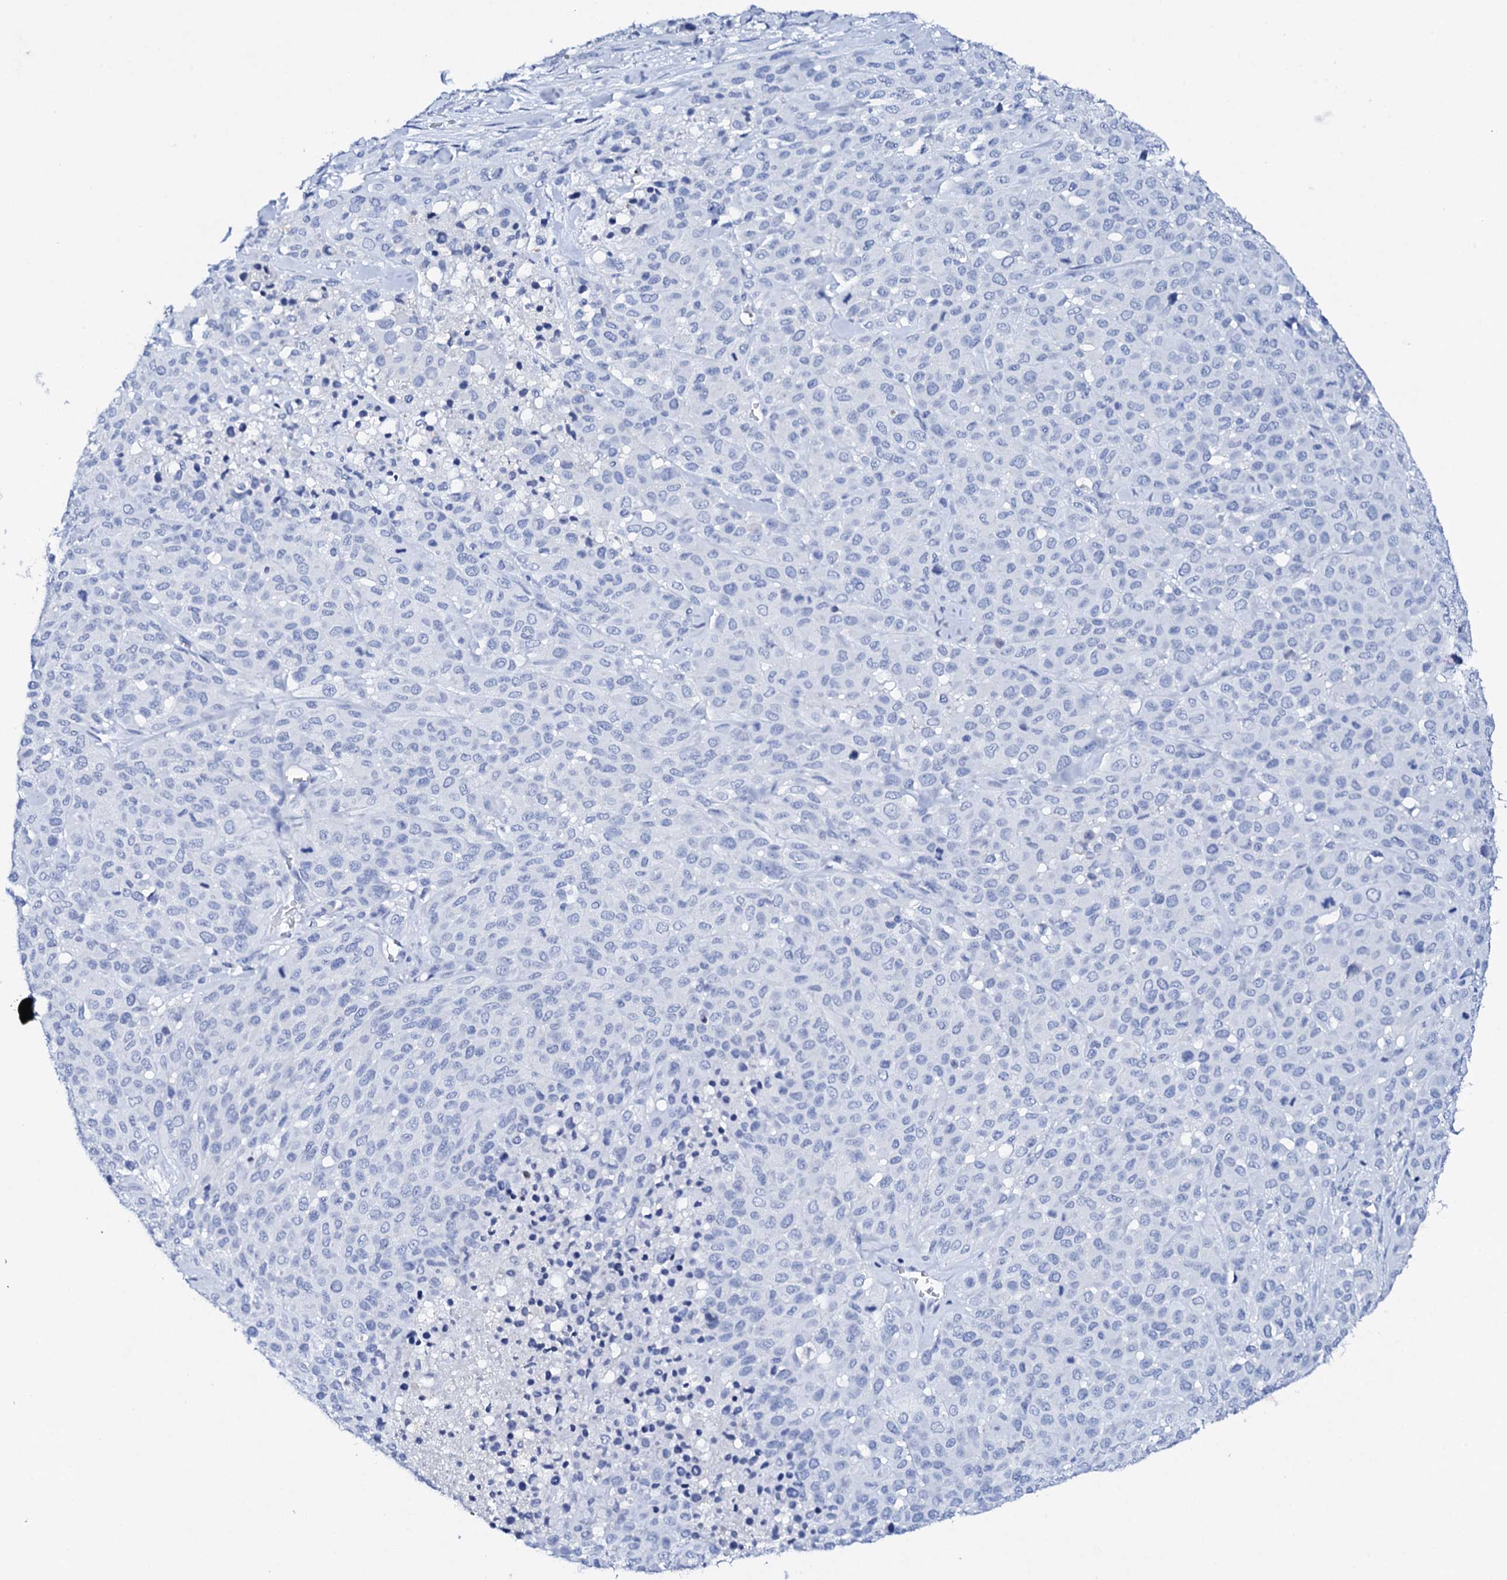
{"staining": {"intensity": "negative", "quantity": "none", "location": "none"}, "tissue": "melanoma", "cell_type": "Tumor cells", "image_type": "cancer", "snomed": [{"axis": "morphology", "description": "Malignant melanoma, Metastatic site"}, {"axis": "topography", "description": "Skin"}], "caption": "Immunohistochemical staining of melanoma demonstrates no significant positivity in tumor cells.", "gene": "FBXL16", "patient": {"sex": "female", "age": 81}}